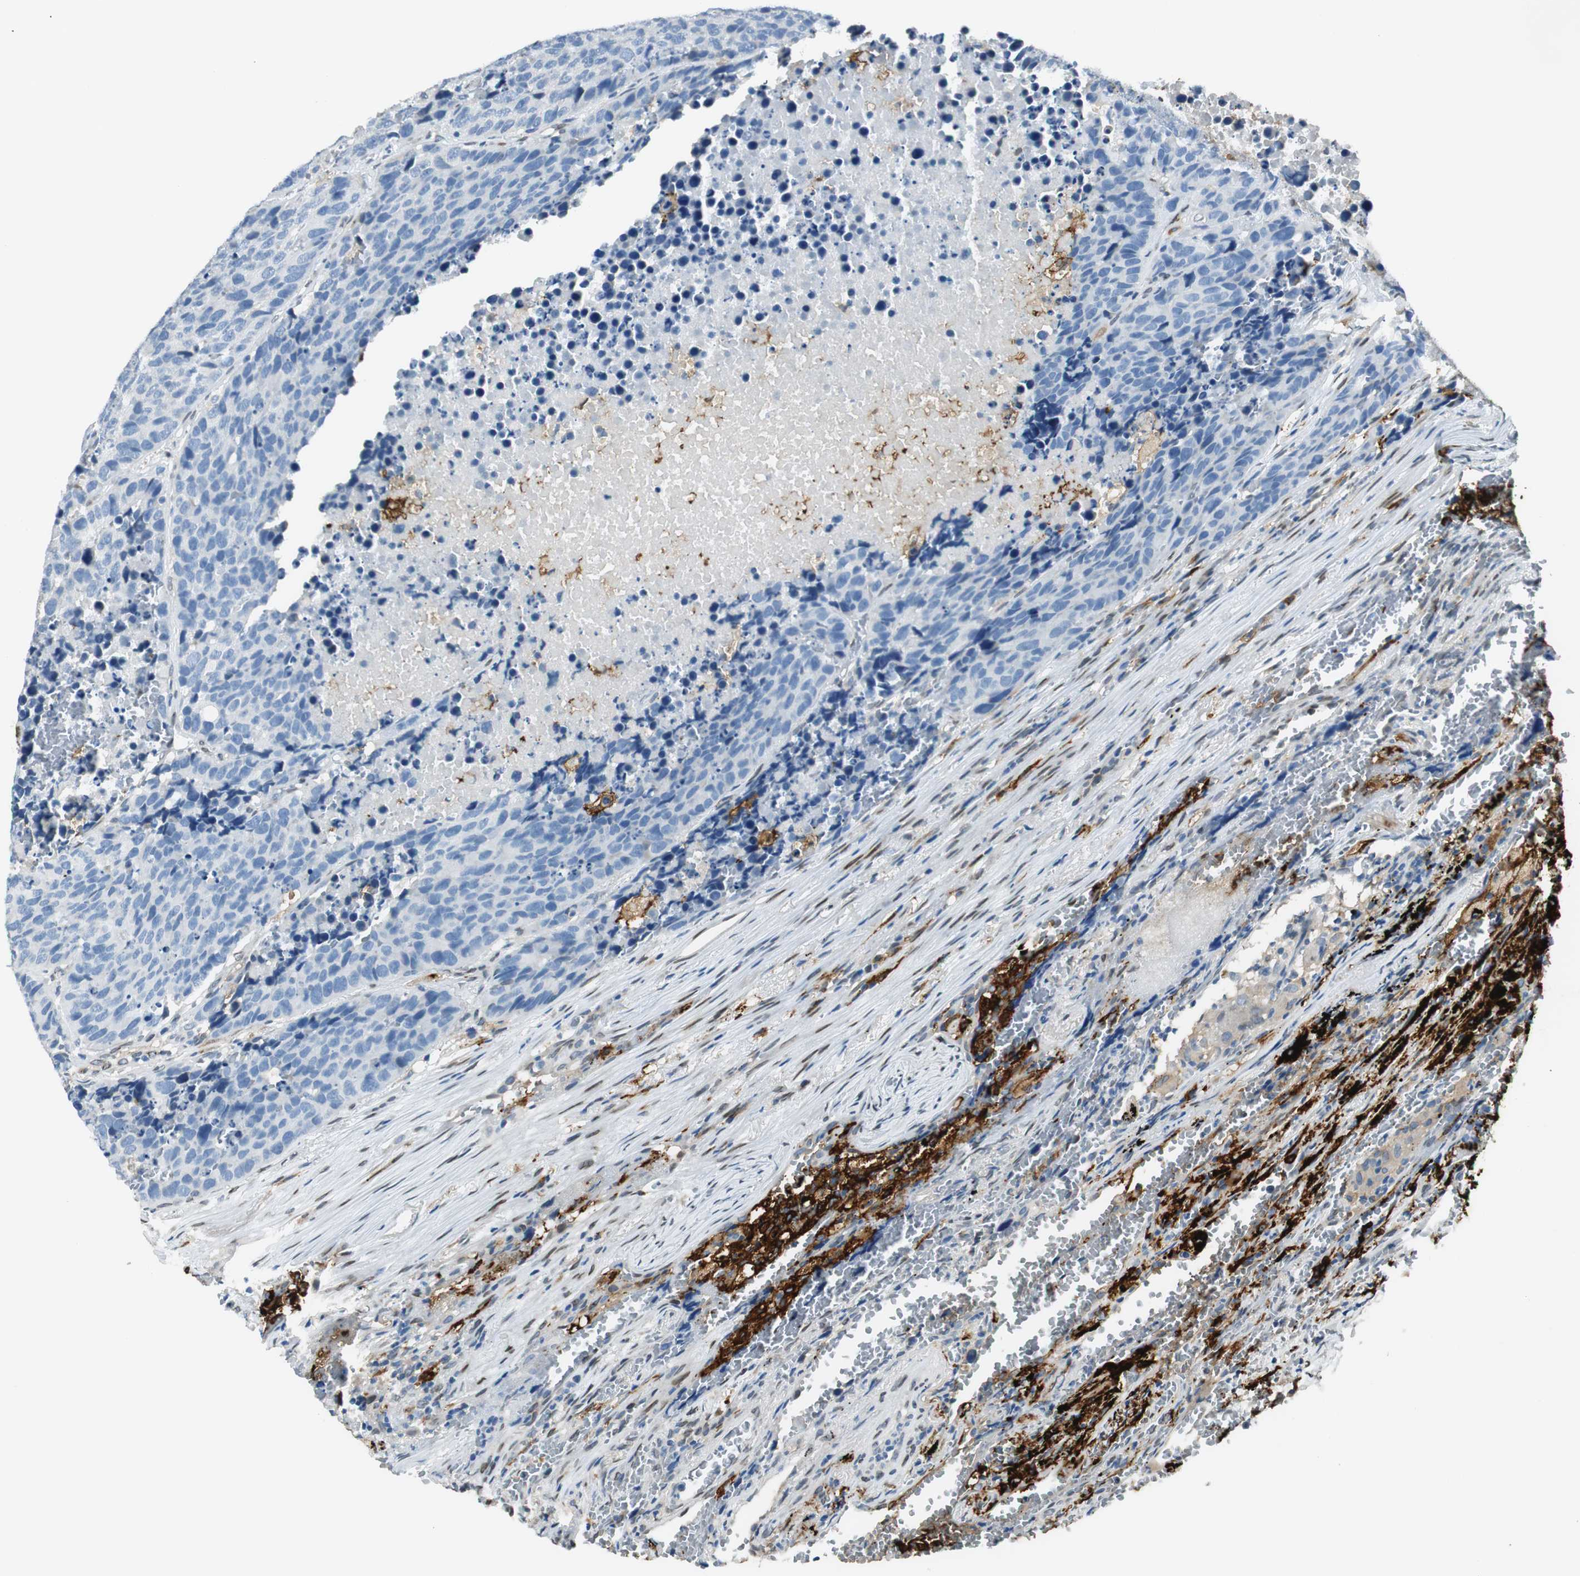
{"staining": {"intensity": "negative", "quantity": "none", "location": "none"}, "tissue": "carcinoid", "cell_type": "Tumor cells", "image_type": "cancer", "snomed": [{"axis": "morphology", "description": "Carcinoid, malignant, NOS"}, {"axis": "topography", "description": "Lung"}], "caption": "Tumor cells show no significant protein positivity in malignant carcinoid.", "gene": "TMEM260", "patient": {"sex": "male", "age": 60}}